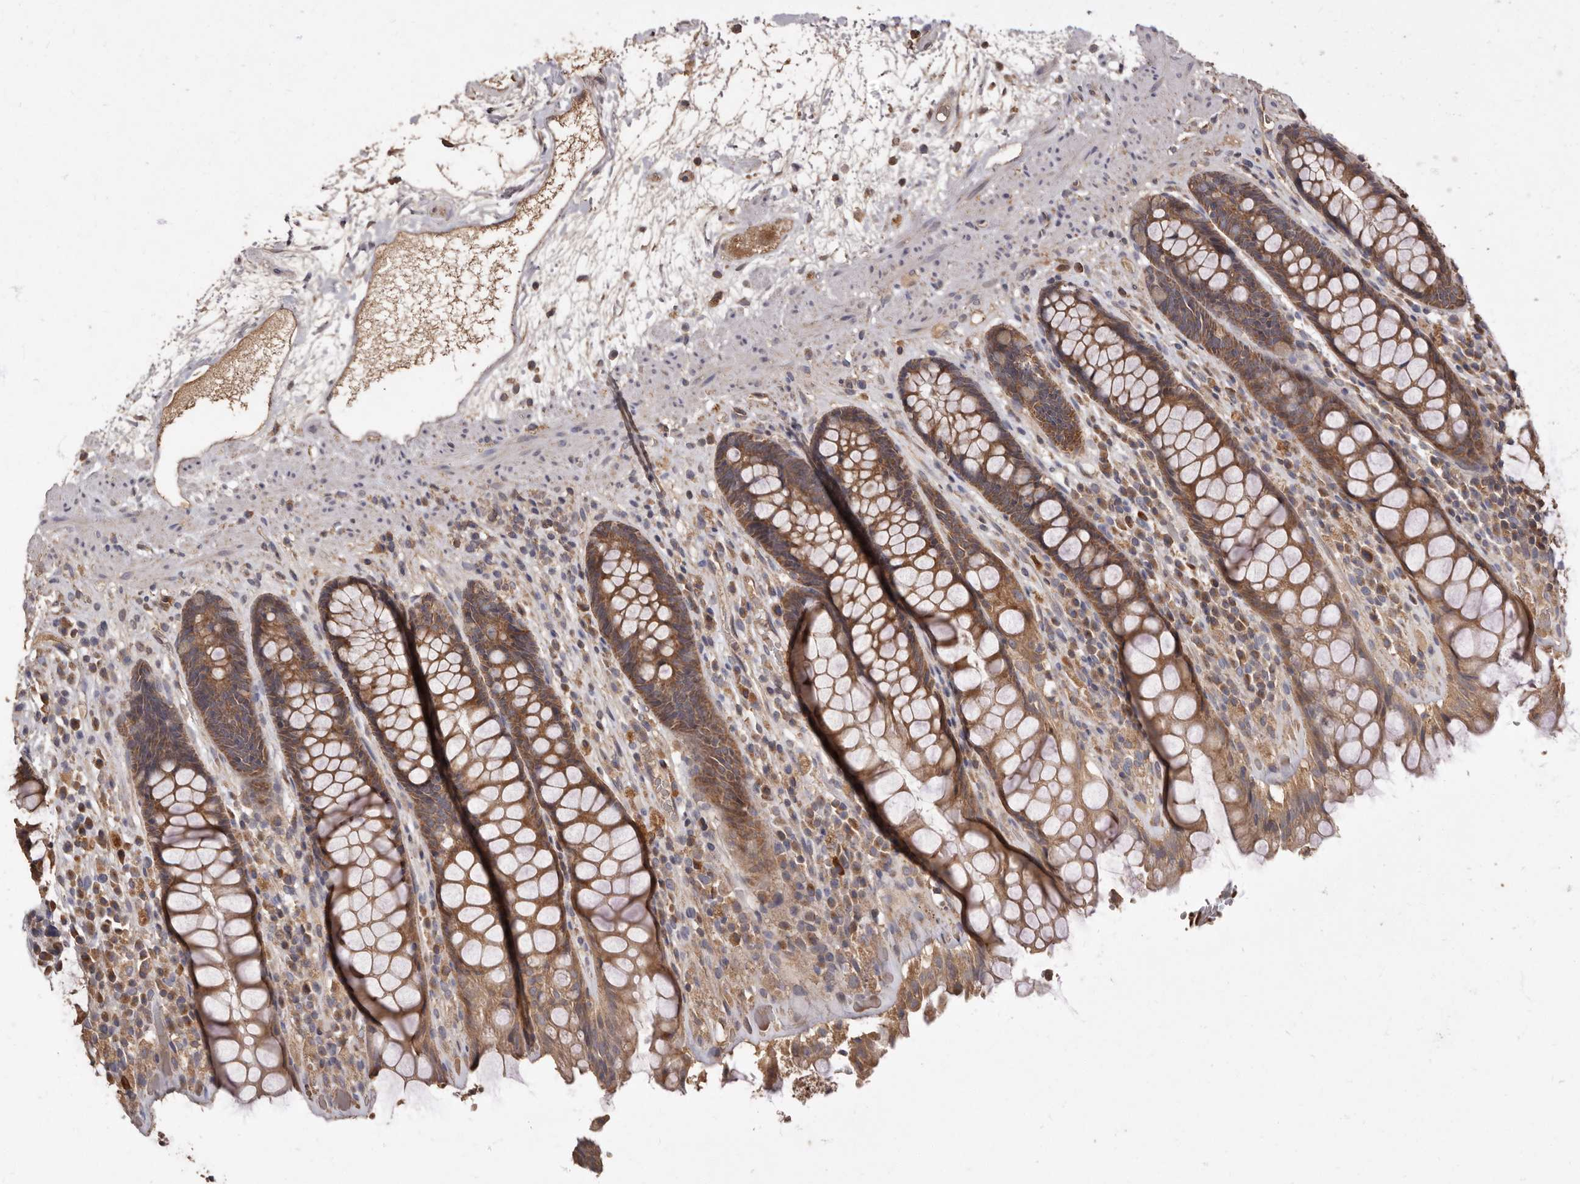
{"staining": {"intensity": "moderate", "quantity": ">75%", "location": "cytoplasmic/membranous"}, "tissue": "rectum", "cell_type": "Glandular cells", "image_type": "normal", "snomed": [{"axis": "morphology", "description": "Normal tissue, NOS"}, {"axis": "topography", "description": "Rectum"}], "caption": "Moderate cytoplasmic/membranous expression for a protein is present in about >75% of glandular cells of normal rectum using immunohistochemistry (IHC).", "gene": "KIF26B", "patient": {"sex": "male", "age": 64}}